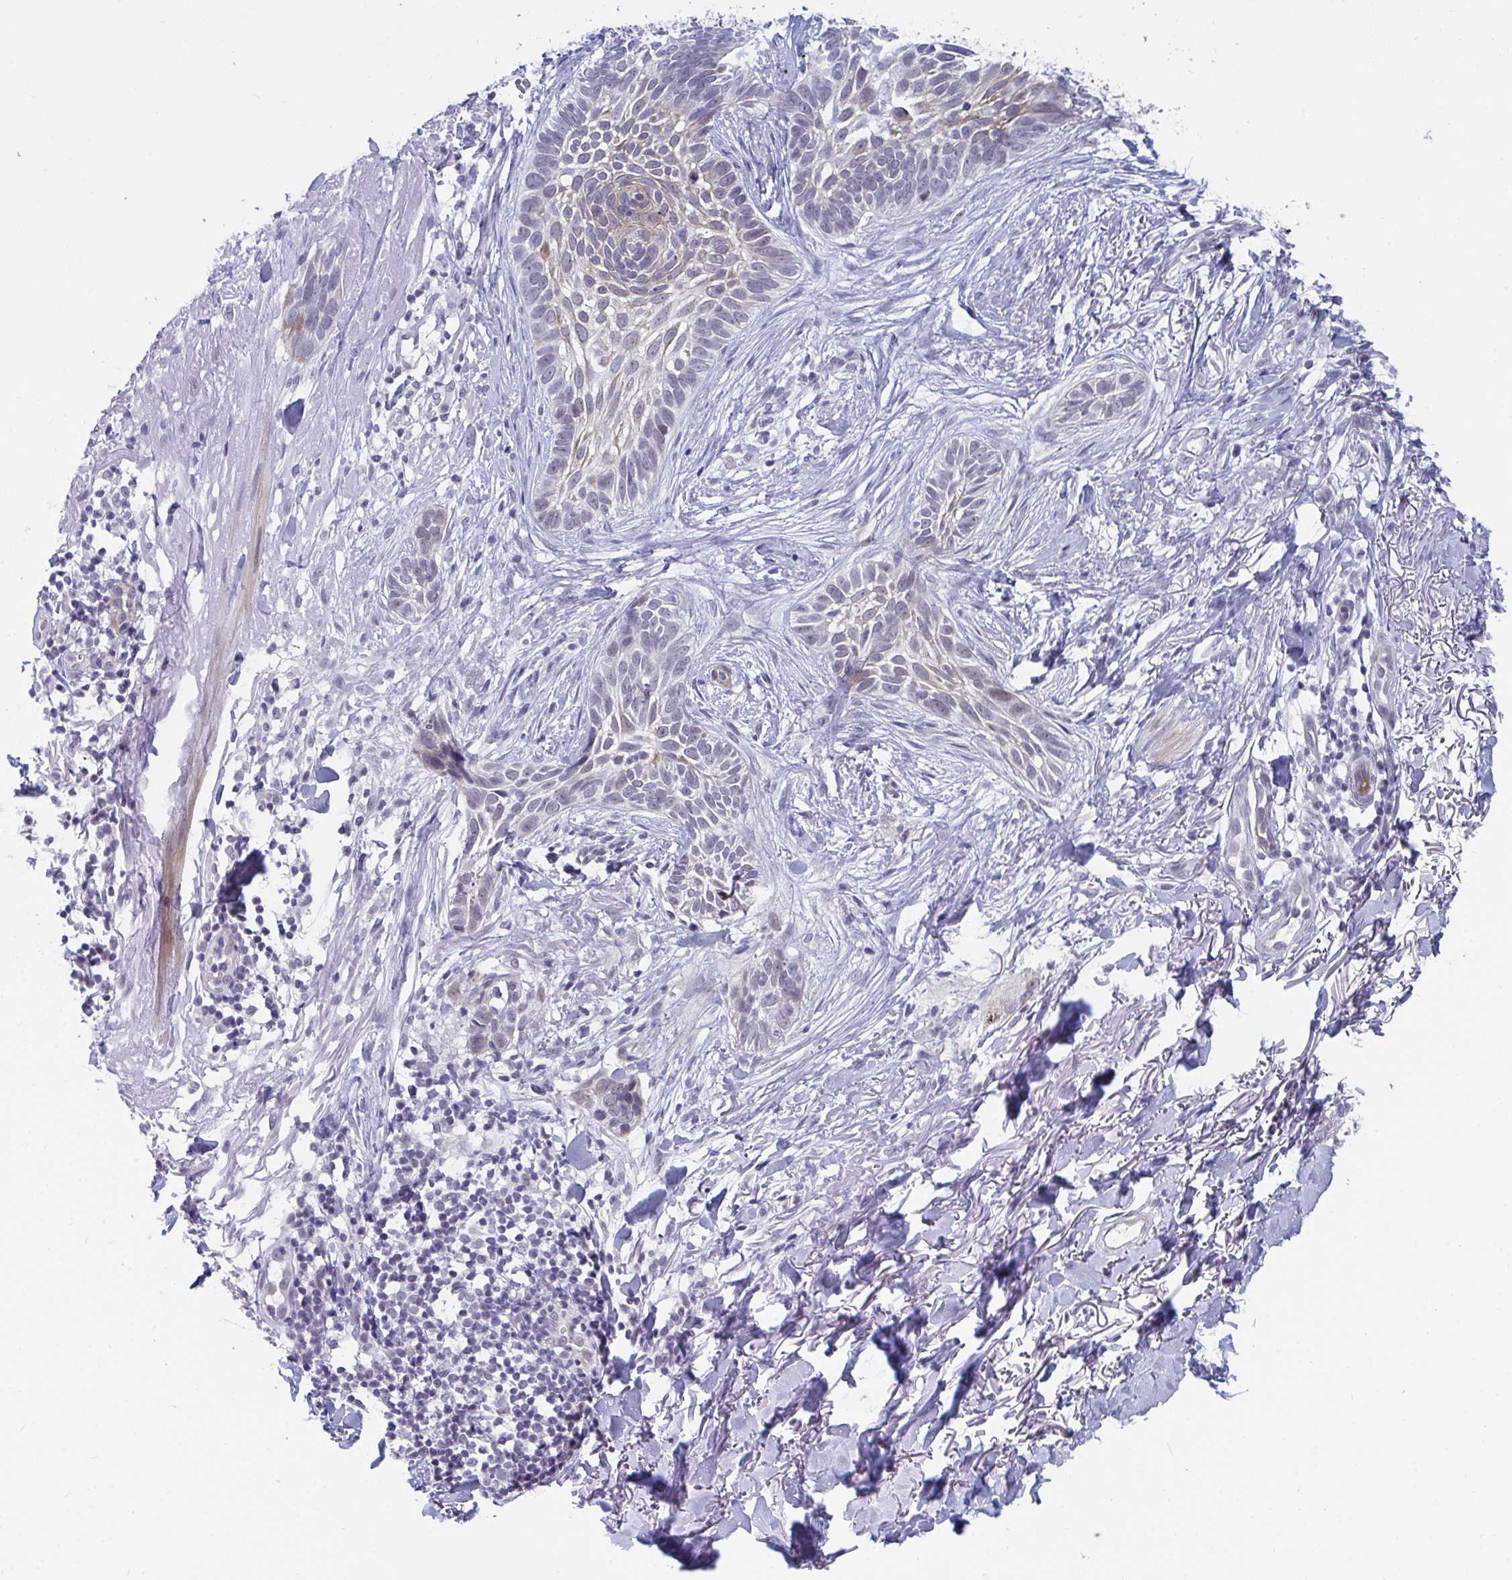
{"staining": {"intensity": "weak", "quantity": "<25%", "location": "cytoplasmic/membranous"}, "tissue": "skin cancer", "cell_type": "Tumor cells", "image_type": "cancer", "snomed": [{"axis": "morphology", "description": "Basal cell carcinoma"}, {"axis": "topography", "description": "Skin"}, {"axis": "topography", "description": "Skin of face"}], "caption": "This photomicrograph is of skin cancer (basal cell carcinoma) stained with IHC to label a protein in brown with the nuclei are counter-stained blue. There is no staining in tumor cells.", "gene": "DAOA", "patient": {"sex": "female", "age": 90}}